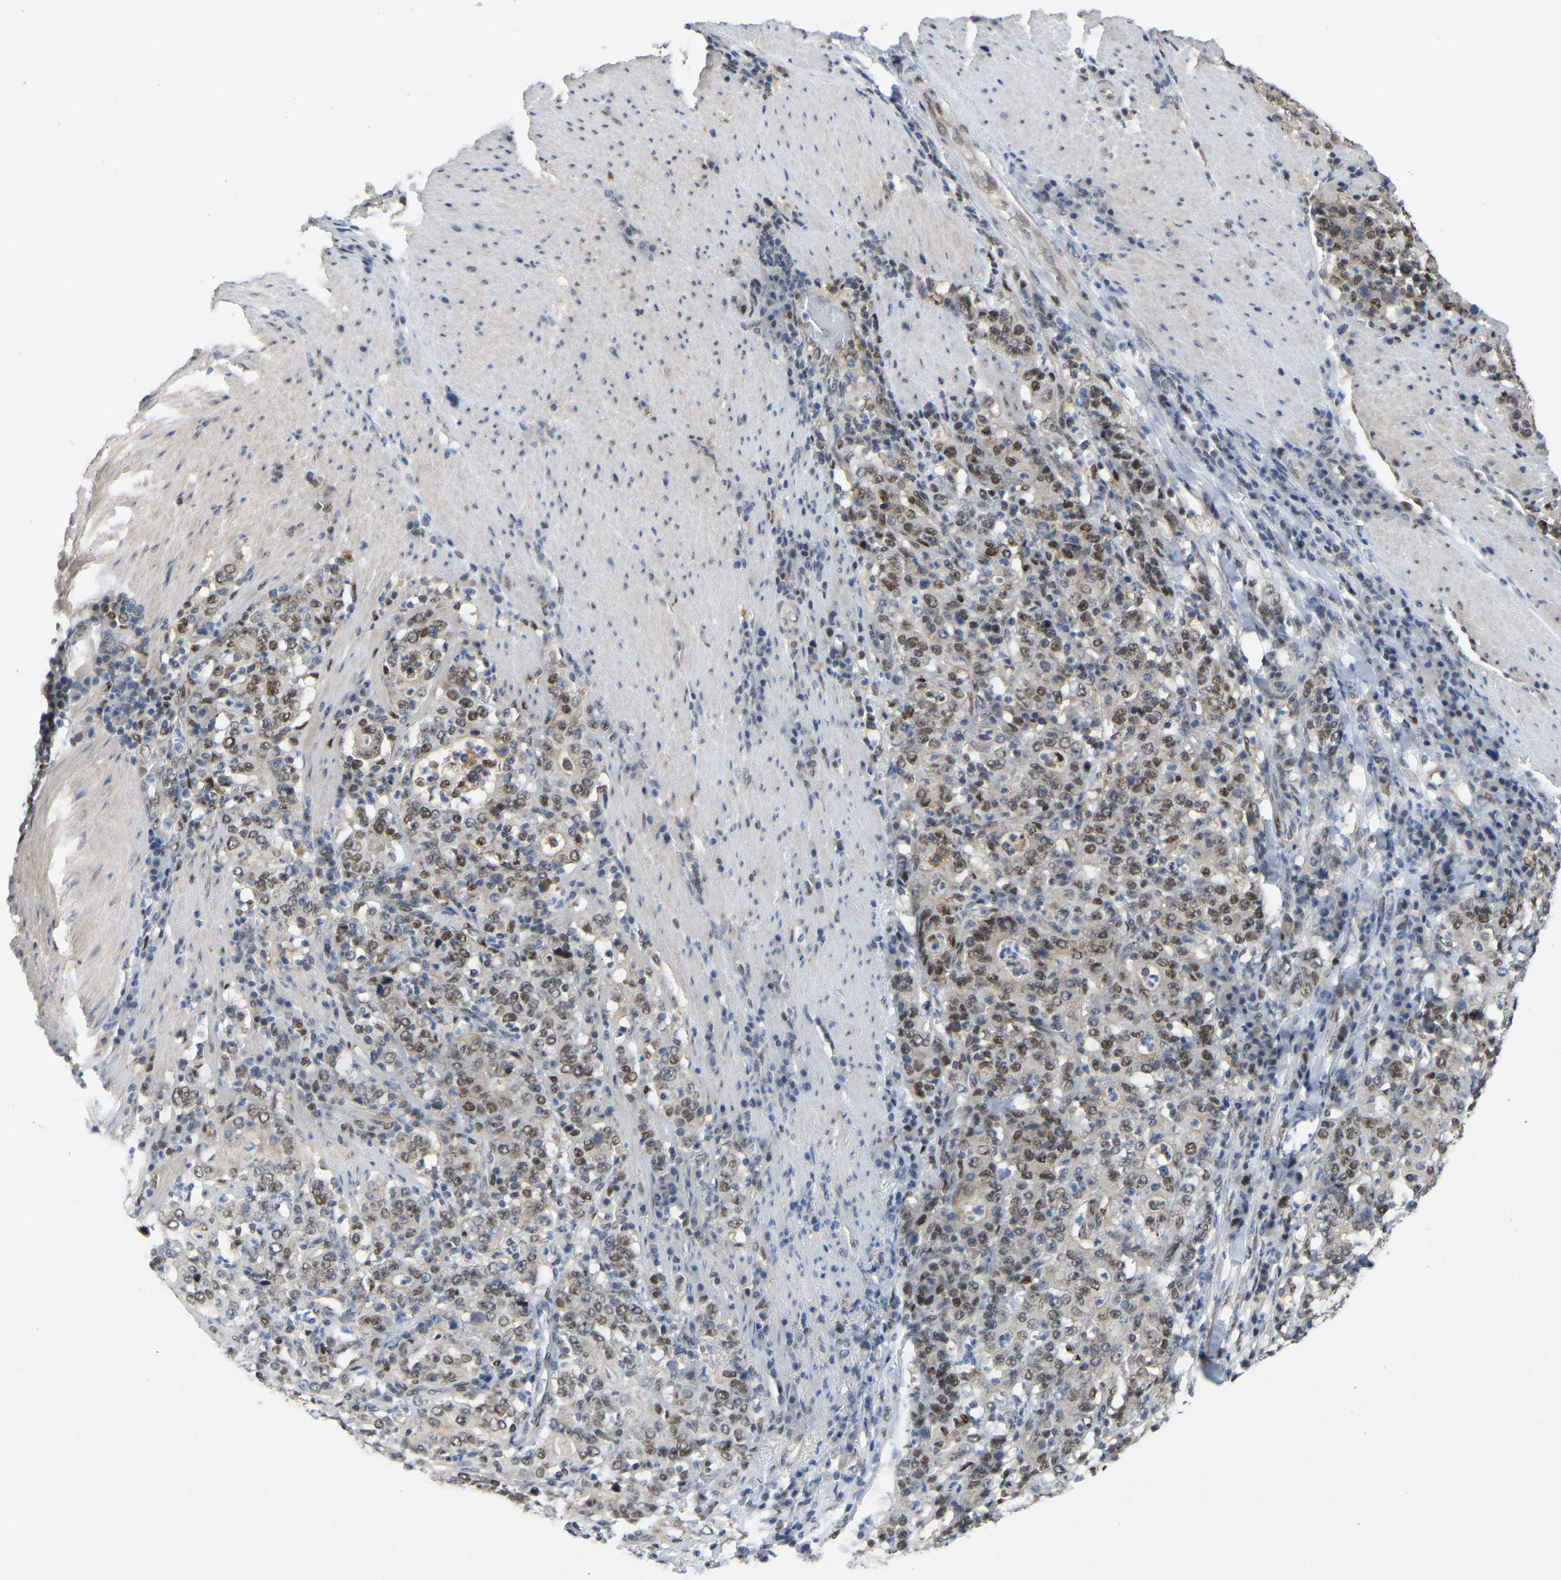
{"staining": {"intensity": "moderate", "quantity": "<25%", "location": "nuclear"}, "tissue": "stomach cancer", "cell_type": "Tumor cells", "image_type": "cancer", "snomed": [{"axis": "morphology", "description": "Normal tissue, NOS"}, {"axis": "morphology", "description": "Adenocarcinoma, NOS"}, {"axis": "topography", "description": "Stomach, upper"}, {"axis": "topography", "description": "Stomach"}], "caption": "Protein expression by immunohistochemistry (IHC) shows moderate nuclear staining in about <25% of tumor cells in adenocarcinoma (stomach).", "gene": "KLRG2", "patient": {"sex": "male", "age": 59}}